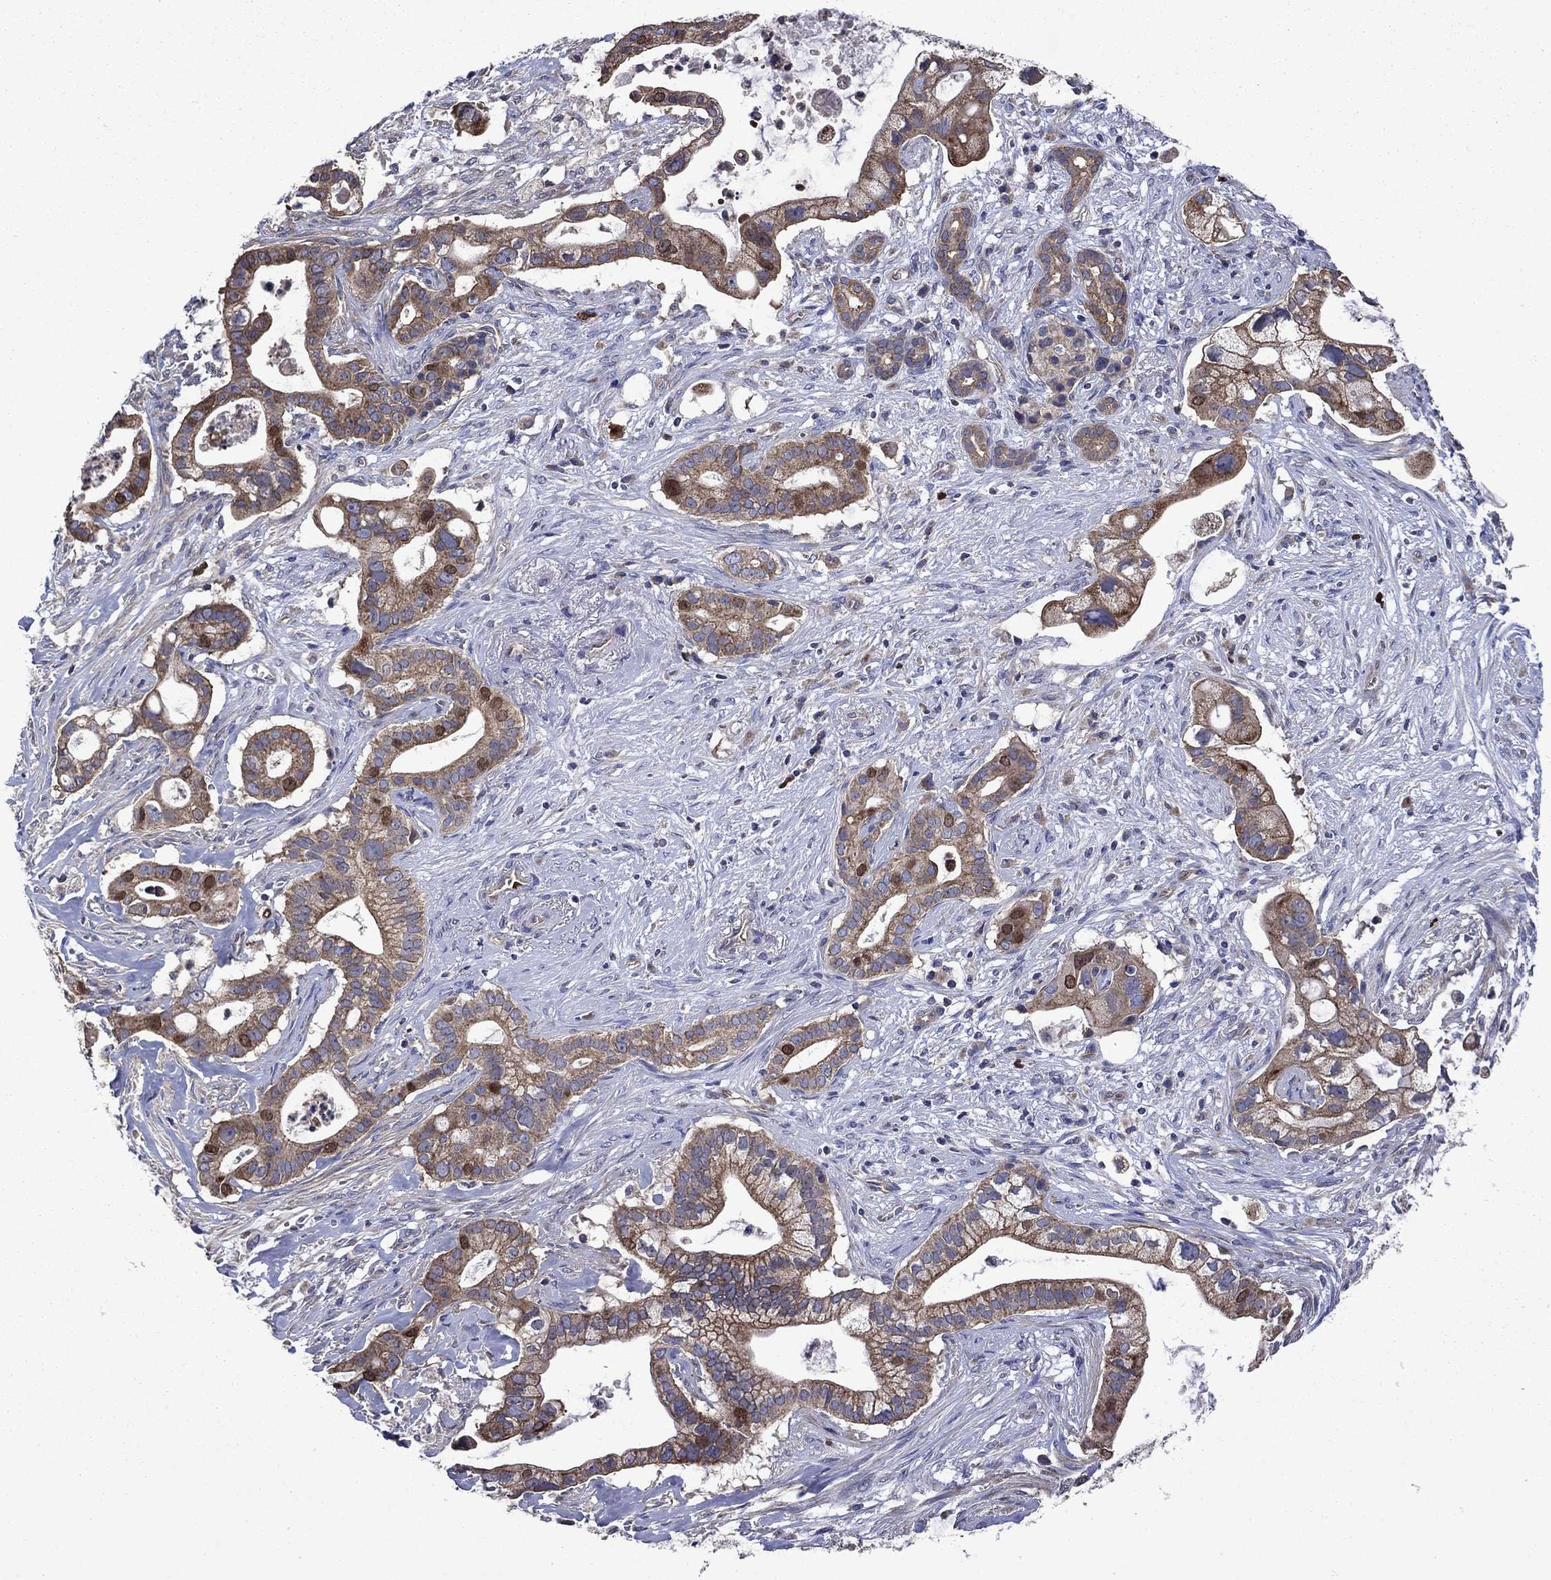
{"staining": {"intensity": "strong", "quantity": "<25%", "location": "cytoplasmic/membranous,nuclear"}, "tissue": "pancreatic cancer", "cell_type": "Tumor cells", "image_type": "cancer", "snomed": [{"axis": "morphology", "description": "Adenocarcinoma, NOS"}, {"axis": "topography", "description": "Pancreas"}], "caption": "The histopathology image reveals staining of pancreatic adenocarcinoma, revealing strong cytoplasmic/membranous and nuclear protein expression (brown color) within tumor cells. (DAB IHC, brown staining for protein, blue staining for nuclei).", "gene": "KIF22", "patient": {"sex": "male", "age": 61}}